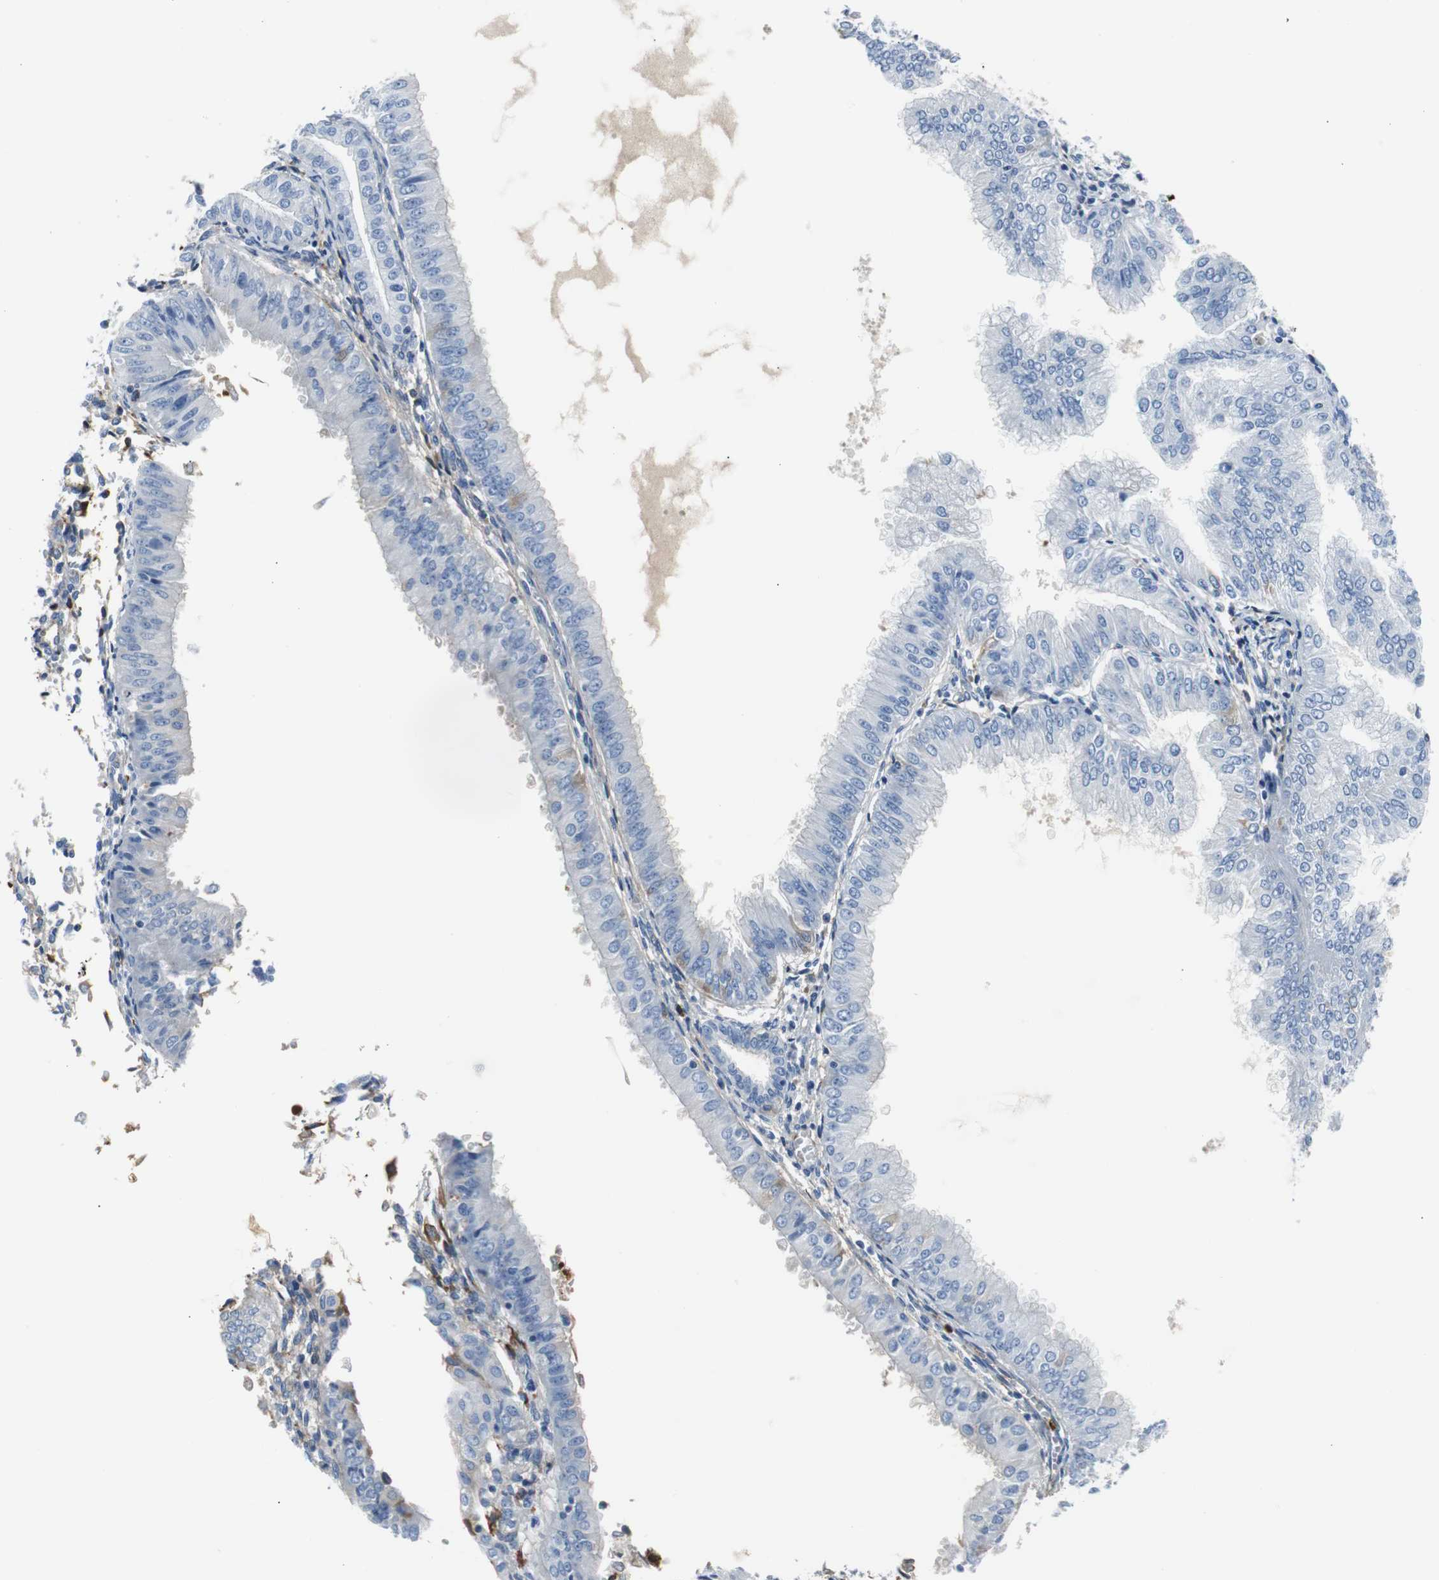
{"staining": {"intensity": "moderate", "quantity": "<25%", "location": "cytoplasmic/membranous"}, "tissue": "endometrial cancer", "cell_type": "Tumor cells", "image_type": "cancer", "snomed": [{"axis": "morphology", "description": "Adenocarcinoma, NOS"}, {"axis": "topography", "description": "Endometrium"}], "caption": "Immunohistochemistry micrograph of neoplastic tissue: endometrial cancer (adenocarcinoma) stained using immunohistochemistry demonstrates low levels of moderate protein expression localized specifically in the cytoplasmic/membranous of tumor cells, appearing as a cytoplasmic/membranous brown color.", "gene": "APCS", "patient": {"sex": "female", "age": 53}}